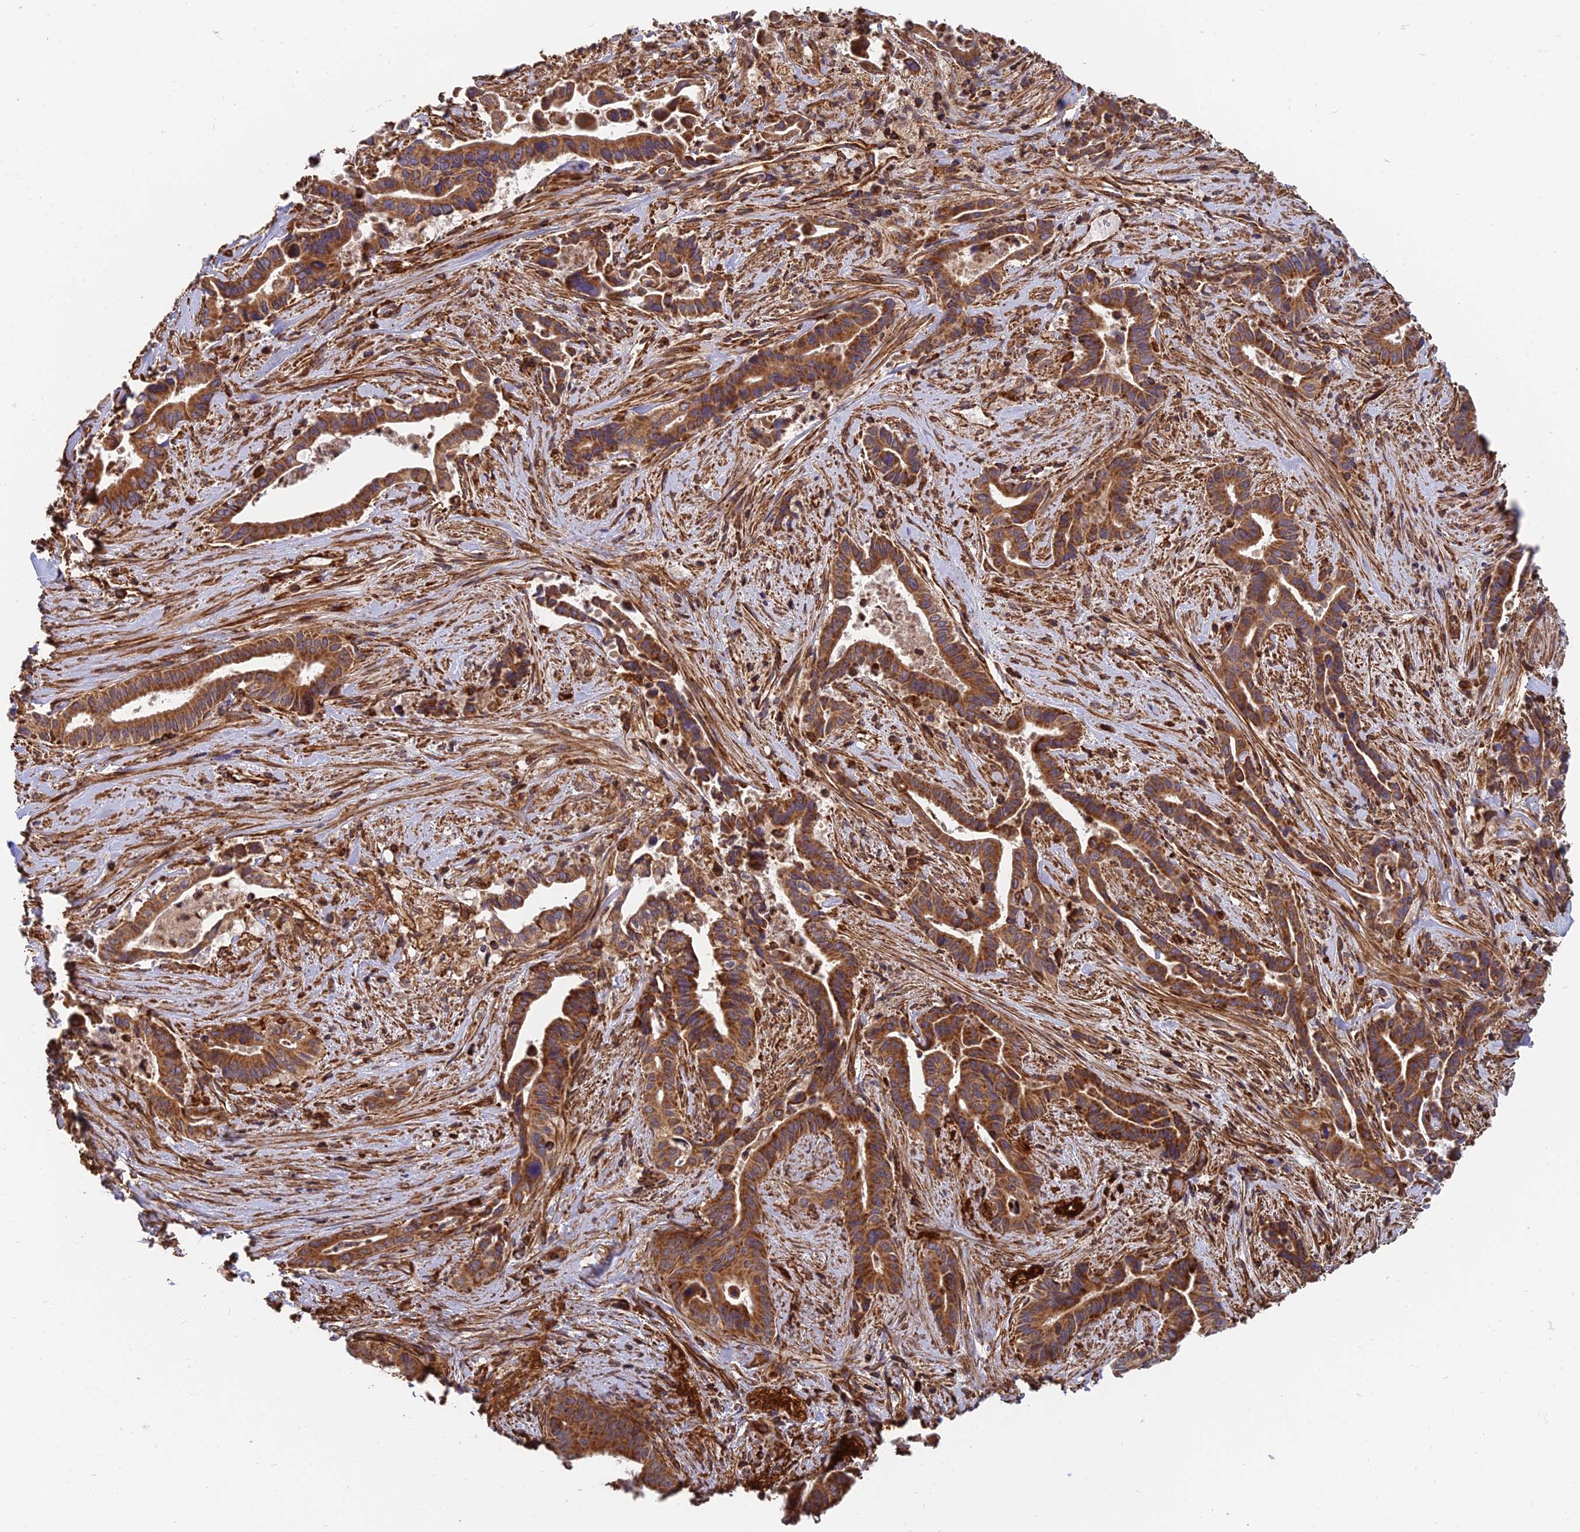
{"staining": {"intensity": "moderate", "quantity": ">75%", "location": "cytoplasmic/membranous"}, "tissue": "pancreatic cancer", "cell_type": "Tumor cells", "image_type": "cancer", "snomed": [{"axis": "morphology", "description": "Adenocarcinoma, NOS"}, {"axis": "topography", "description": "Pancreas"}], "caption": "Immunohistochemistry (IHC) of human adenocarcinoma (pancreatic) displays medium levels of moderate cytoplasmic/membranous positivity in about >75% of tumor cells. The staining was performed using DAB, with brown indicating positive protein expression. Nuclei are stained blue with hematoxylin.", "gene": "DSTYK", "patient": {"sex": "female", "age": 77}}